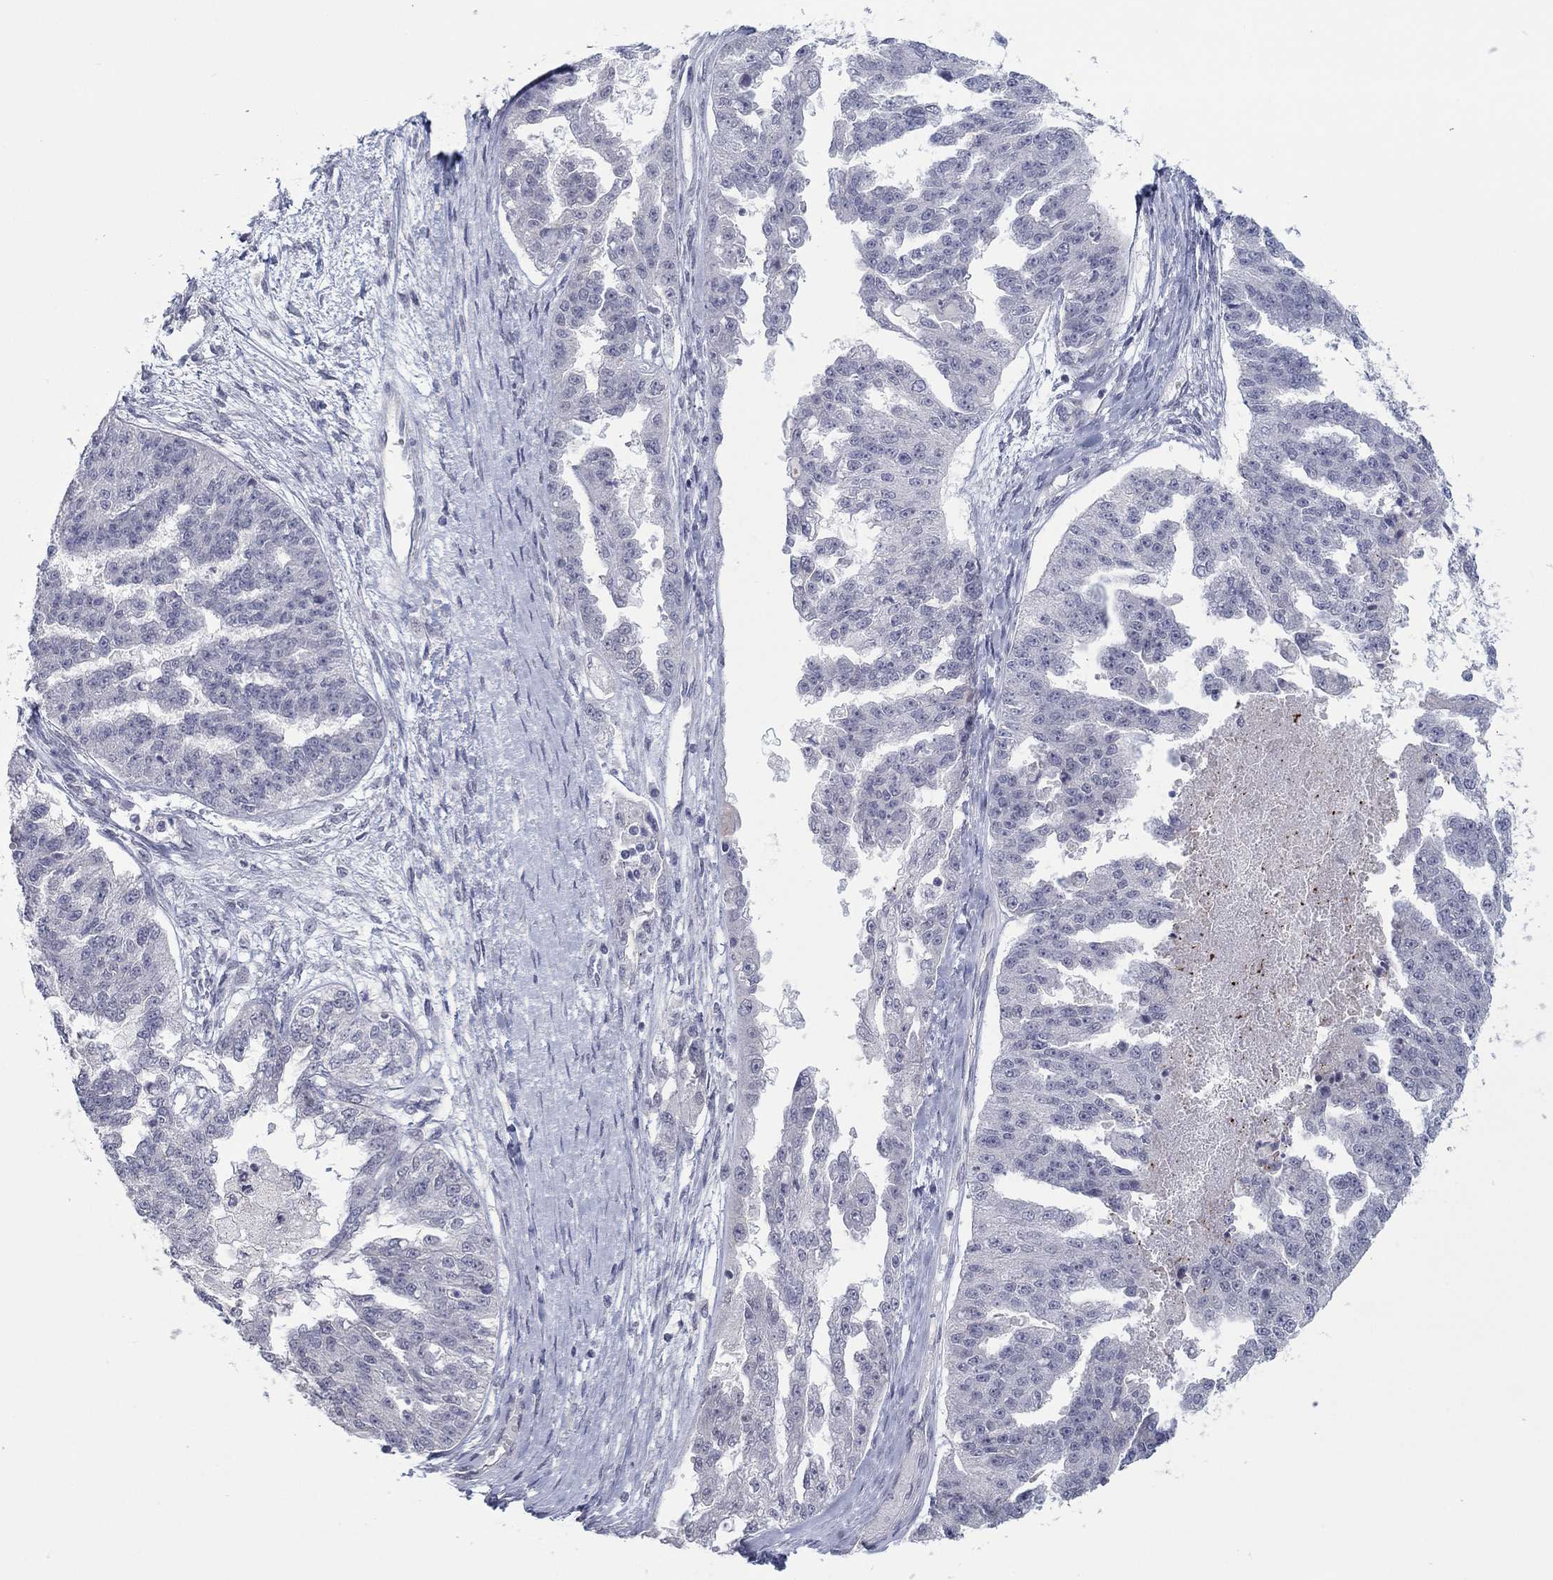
{"staining": {"intensity": "negative", "quantity": "none", "location": "none"}, "tissue": "ovarian cancer", "cell_type": "Tumor cells", "image_type": "cancer", "snomed": [{"axis": "morphology", "description": "Cystadenocarcinoma, serous, NOS"}, {"axis": "topography", "description": "Ovary"}], "caption": "IHC of human serous cystadenocarcinoma (ovarian) shows no positivity in tumor cells.", "gene": "SLC22A2", "patient": {"sex": "female", "age": 58}}